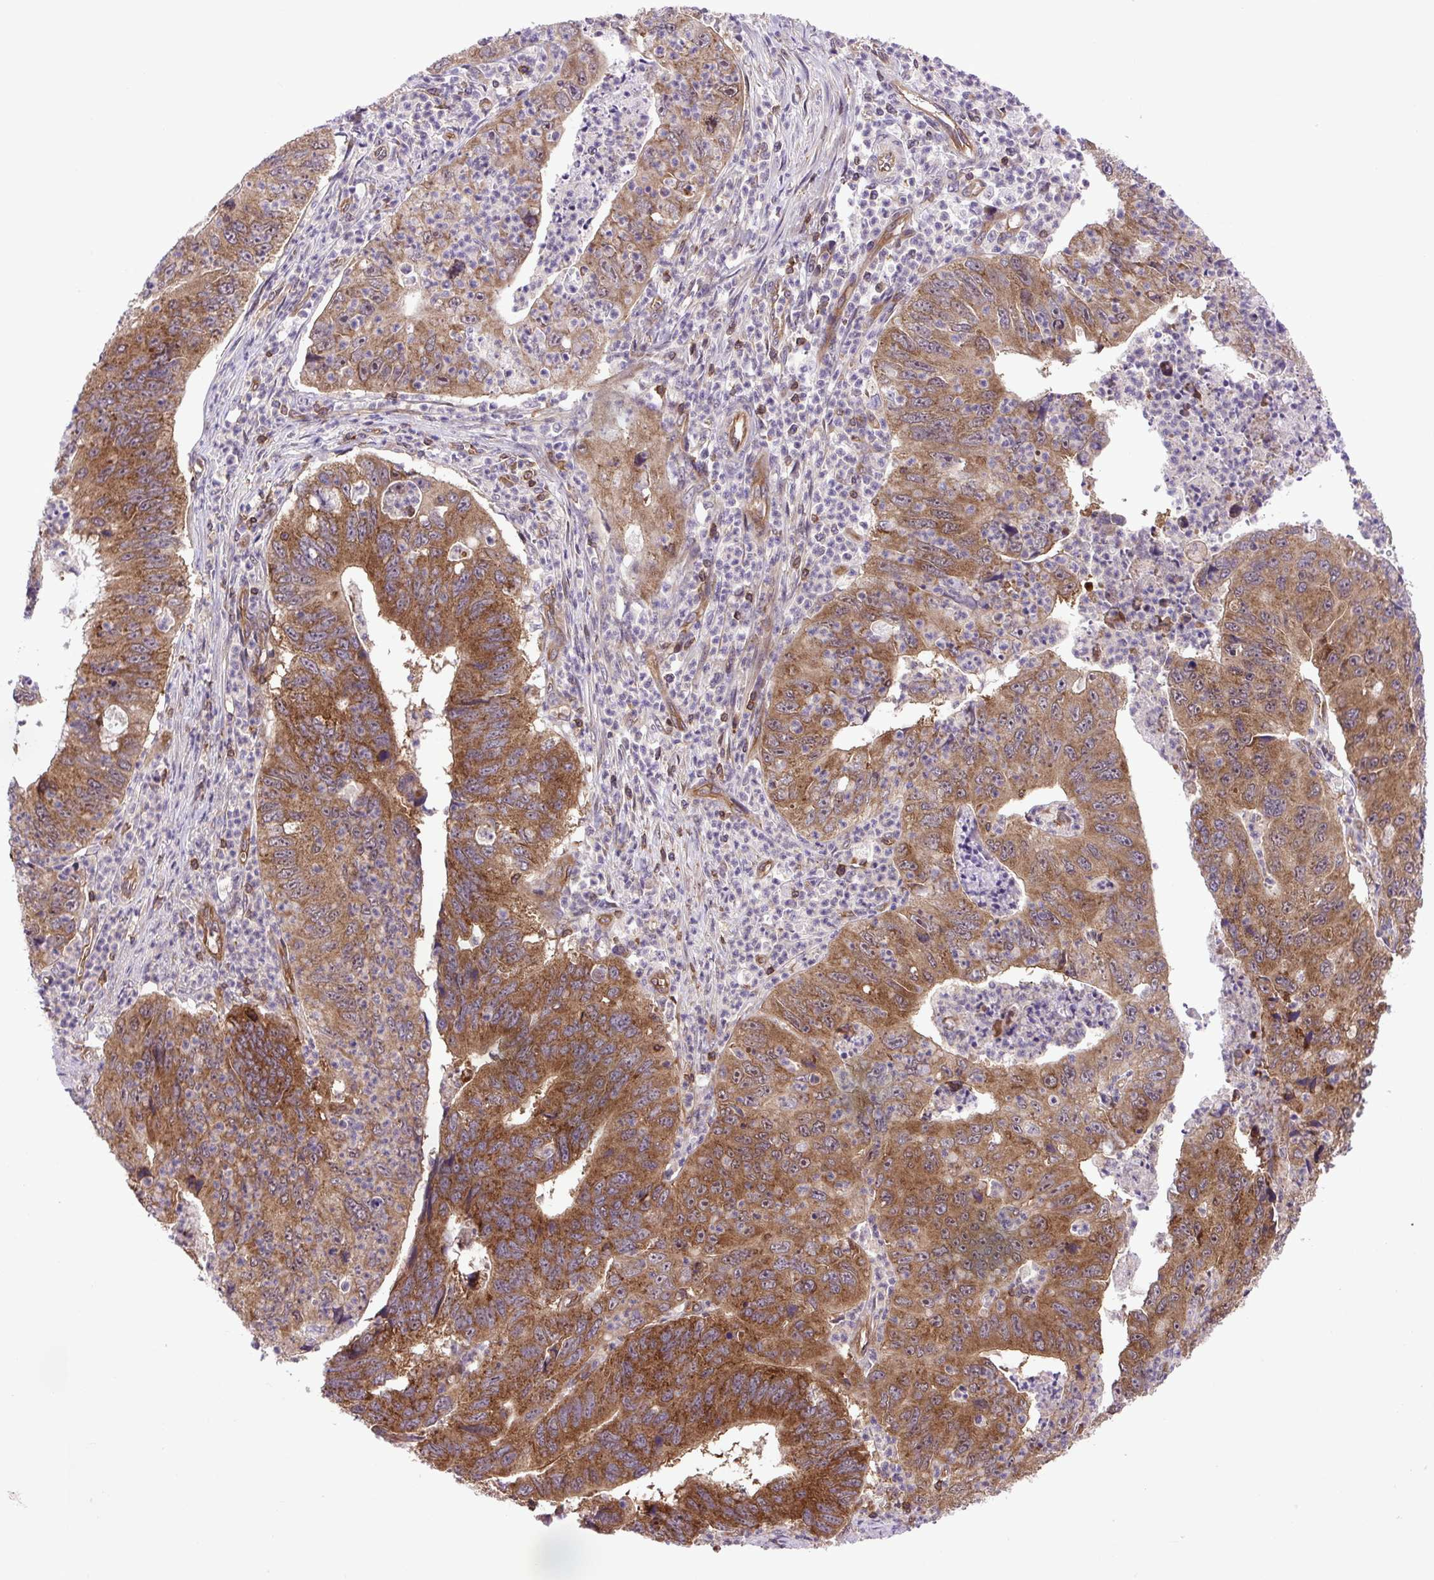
{"staining": {"intensity": "strong", "quantity": ">75%", "location": "cytoplasmic/membranous"}, "tissue": "stomach cancer", "cell_type": "Tumor cells", "image_type": "cancer", "snomed": [{"axis": "morphology", "description": "Adenocarcinoma, NOS"}, {"axis": "topography", "description": "Stomach"}], "caption": "A micrograph of stomach adenocarcinoma stained for a protein shows strong cytoplasmic/membranous brown staining in tumor cells. The staining was performed using DAB (3,3'-diaminobenzidine) to visualize the protein expression in brown, while the nuclei were stained in blue with hematoxylin (Magnification: 20x).", "gene": "PLCG1", "patient": {"sex": "male", "age": 59}}